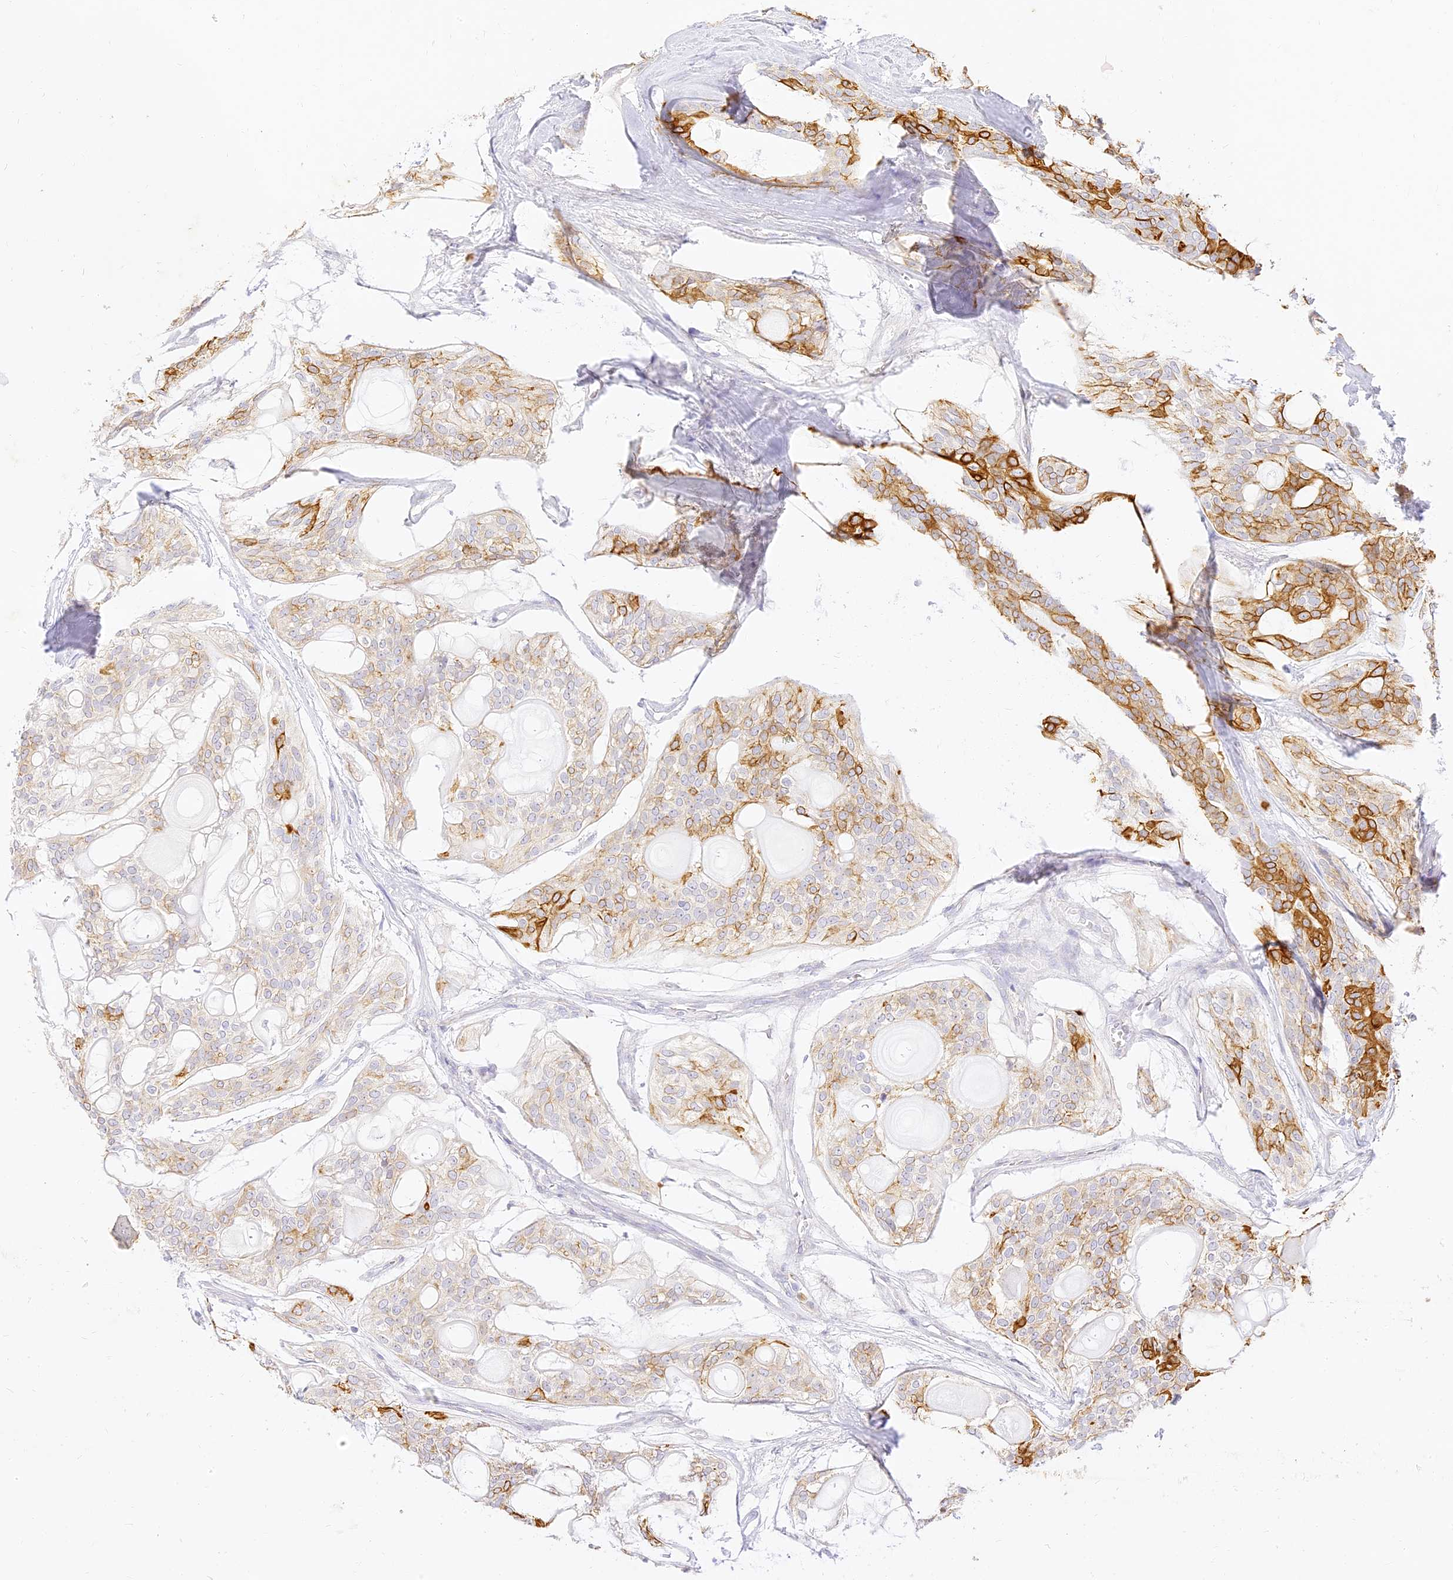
{"staining": {"intensity": "strong", "quantity": "<25%", "location": "cytoplasmic/membranous"}, "tissue": "head and neck cancer", "cell_type": "Tumor cells", "image_type": "cancer", "snomed": [{"axis": "morphology", "description": "Adenocarcinoma, NOS"}, {"axis": "topography", "description": "Head-Neck"}], "caption": "Head and neck cancer stained for a protein shows strong cytoplasmic/membranous positivity in tumor cells.", "gene": "SEC13", "patient": {"sex": "male", "age": 66}}